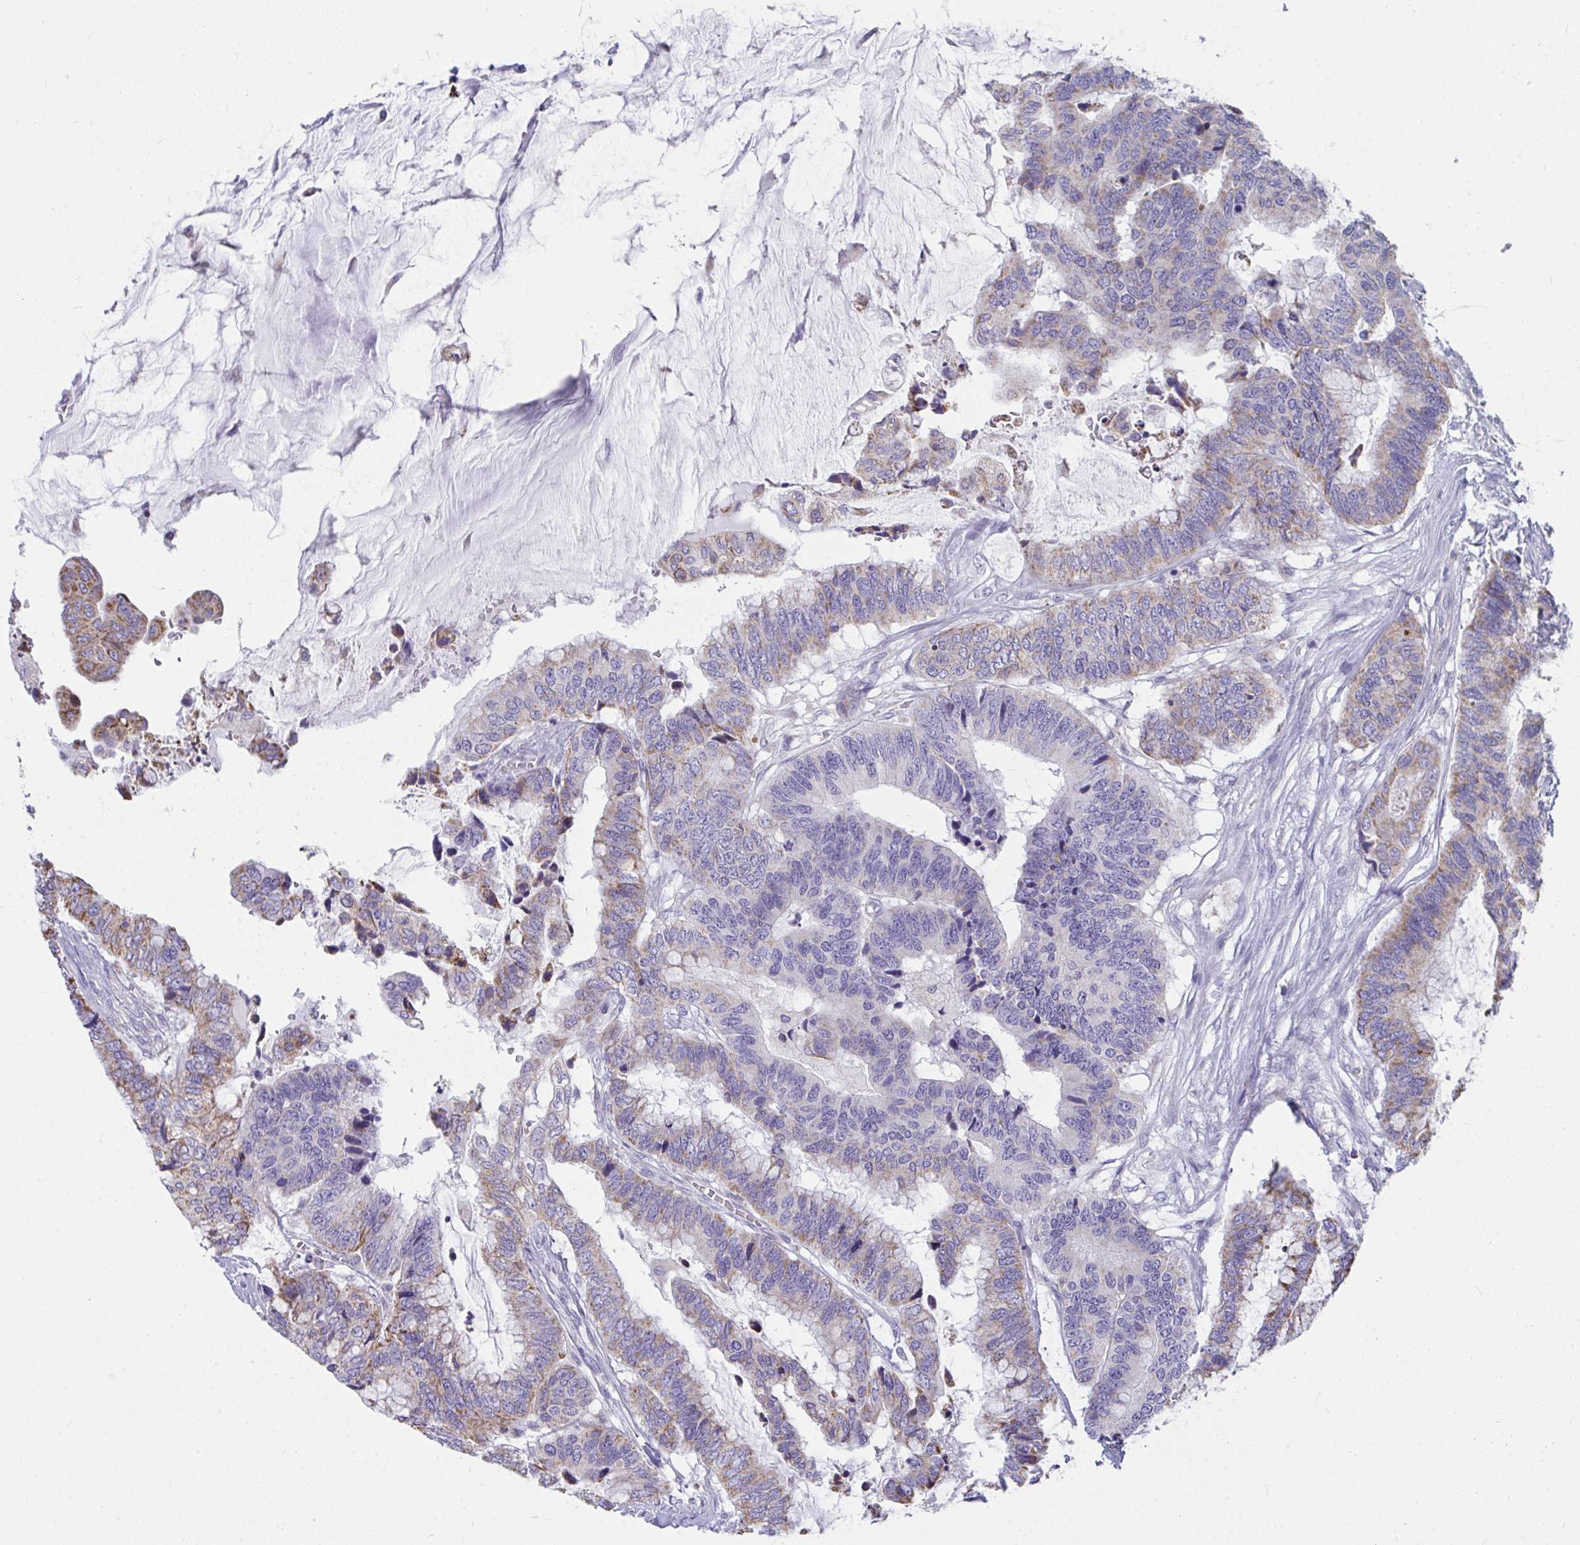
{"staining": {"intensity": "weak", "quantity": "25%-75%", "location": "cytoplasmic/membranous"}, "tissue": "colorectal cancer", "cell_type": "Tumor cells", "image_type": "cancer", "snomed": [{"axis": "morphology", "description": "Adenocarcinoma, NOS"}, {"axis": "topography", "description": "Rectum"}], "caption": "IHC histopathology image of adenocarcinoma (colorectal) stained for a protein (brown), which reveals low levels of weak cytoplasmic/membranous staining in about 25%-75% of tumor cells.", "gene": "SLC6A1", "patient": {"sex": "female", "age": 59}}